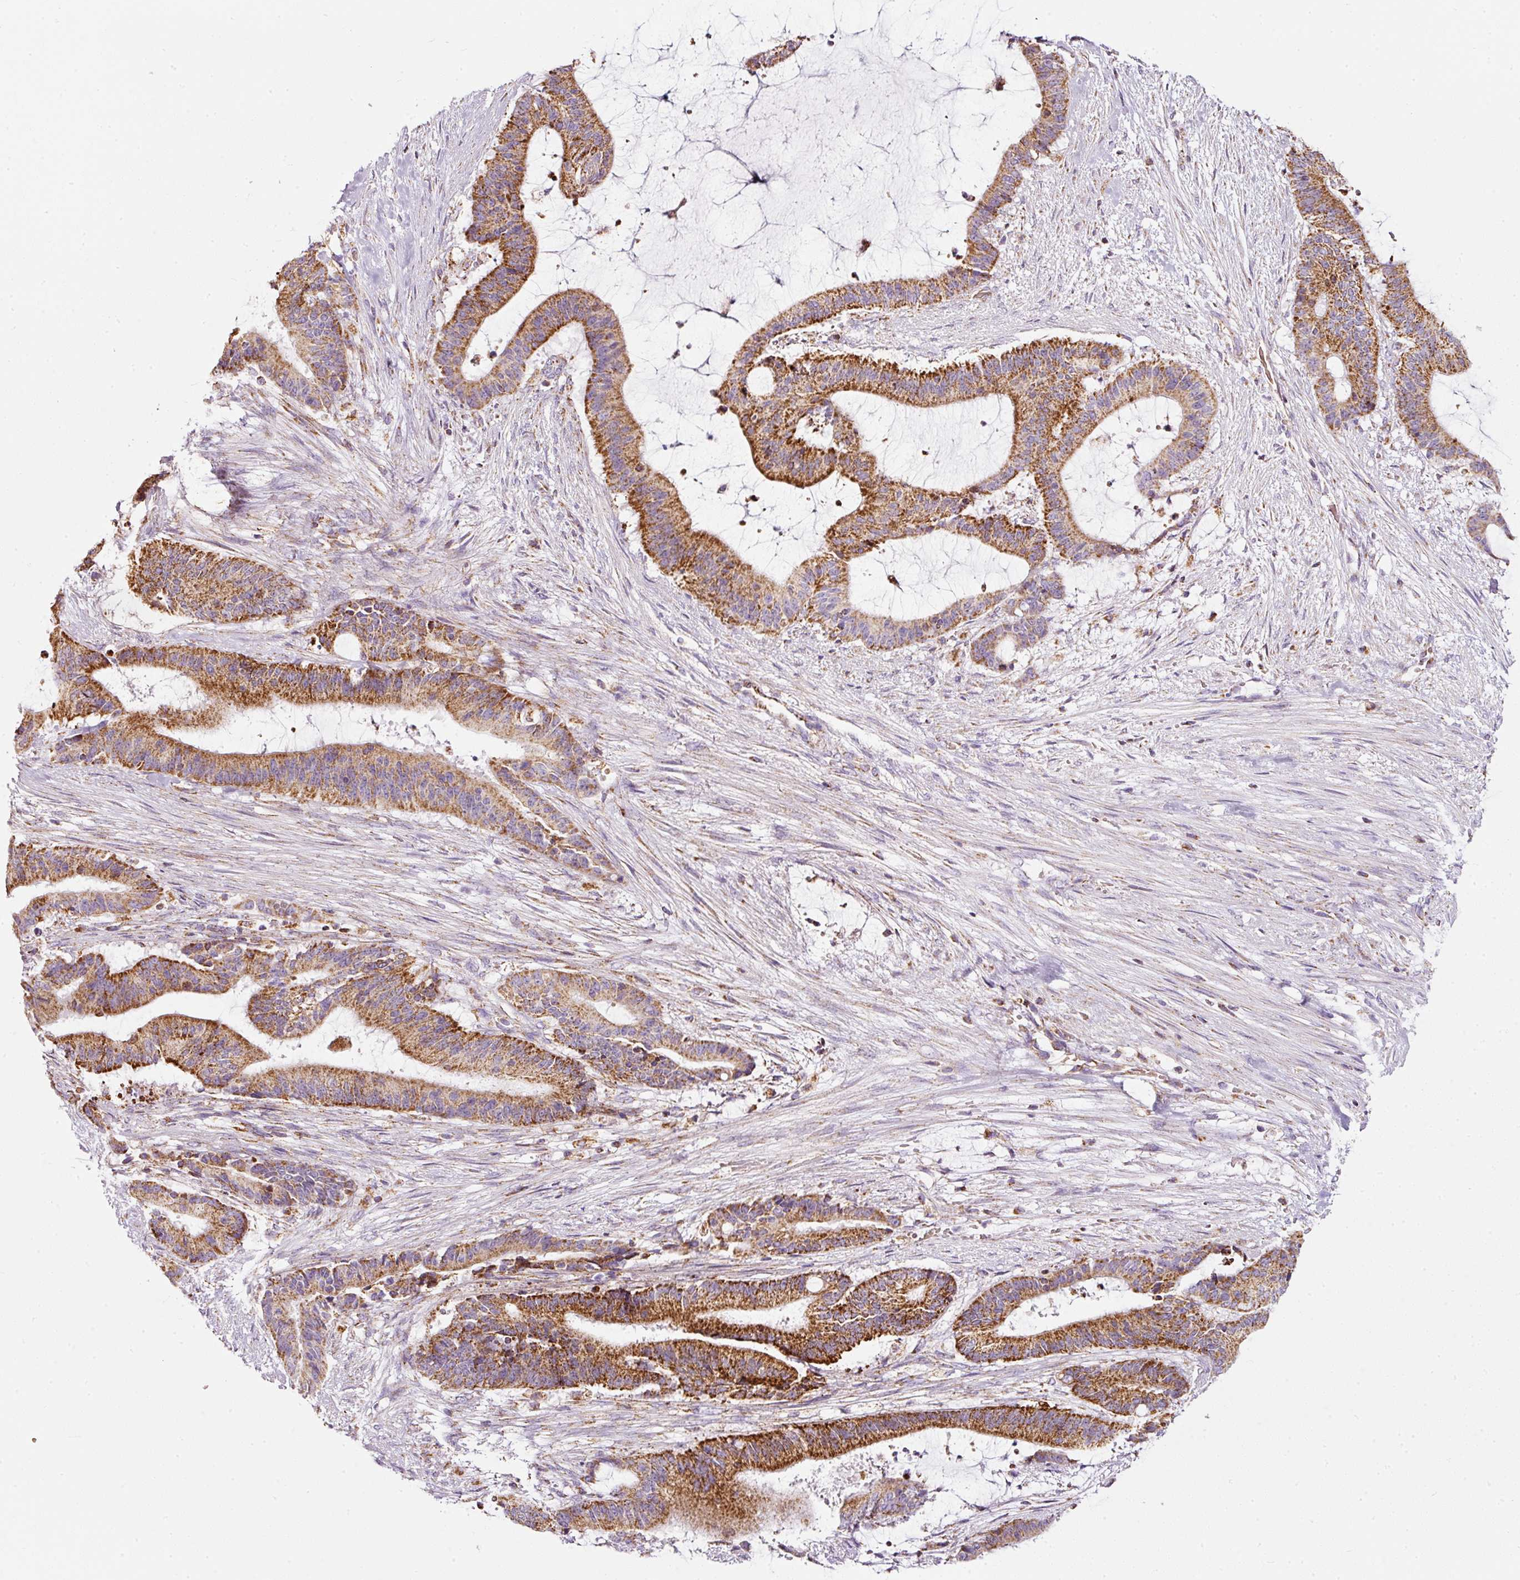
{"staining": {"intensity": "moderate", "quantity": ">75%", "location": "cytoplasmic/membranous"}, "tissue": "liver cancer", "cell_type": "Tumor cells", "image_type": "cancer", "snomed": [{"axis": "morphology", "description": "Normal tissue, NOS"}, {"axis": "morphology", "description": "Cholangiocarcinoma"}, {"axis": "topography", "description": "Liver"}, {"axis": "topography", "description": "Peripheral nerve tissue"}], "caption": "About >75% of tumor cells in human liver cancer display moderate cytoplasmic/membranous protein positivity as visualized by brown immunohistochemical staining.", "gene": "SDHA", "patient": {"sex": "female", "age": 73}}